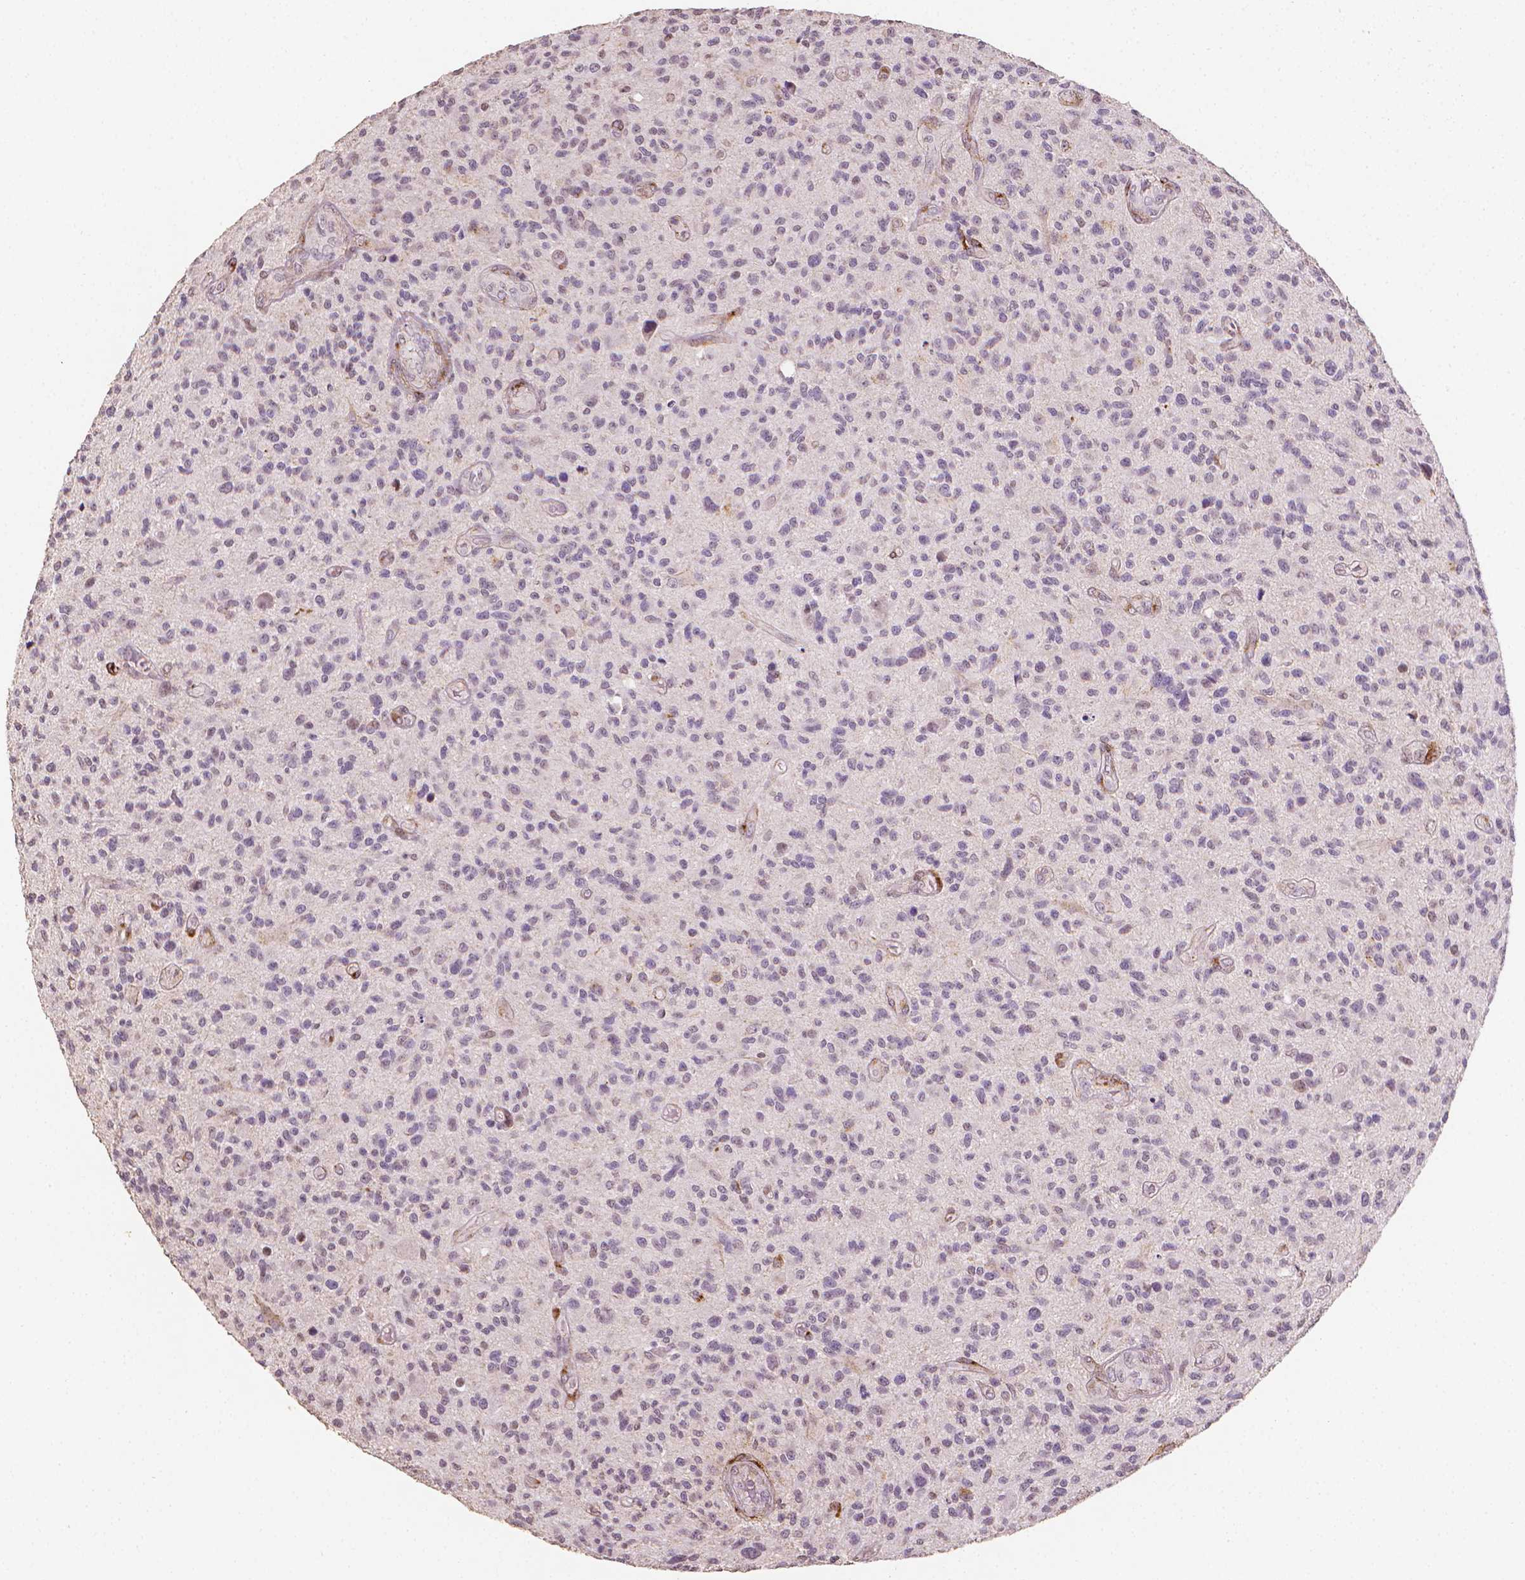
{"staining": {"intensity": "negative", "quantity": "none", "location": "none"}, "tissue": "glioma", "cell_type": "Tumor cells", "image_type": "cancer", "snomed": [{"axis": "morphology", "description": "Glioma, malignant, High grade"}, {"axis": "topography", "description": "Brain"}], "caption": "Immunohistochemistry (IHC) micrograph of neoplastic tissue: glioma stained with DAB exhibits no significant protein positivity in tumor cells.", "gene": "DCN", "patient": {"sex": "male", "age": 47}}